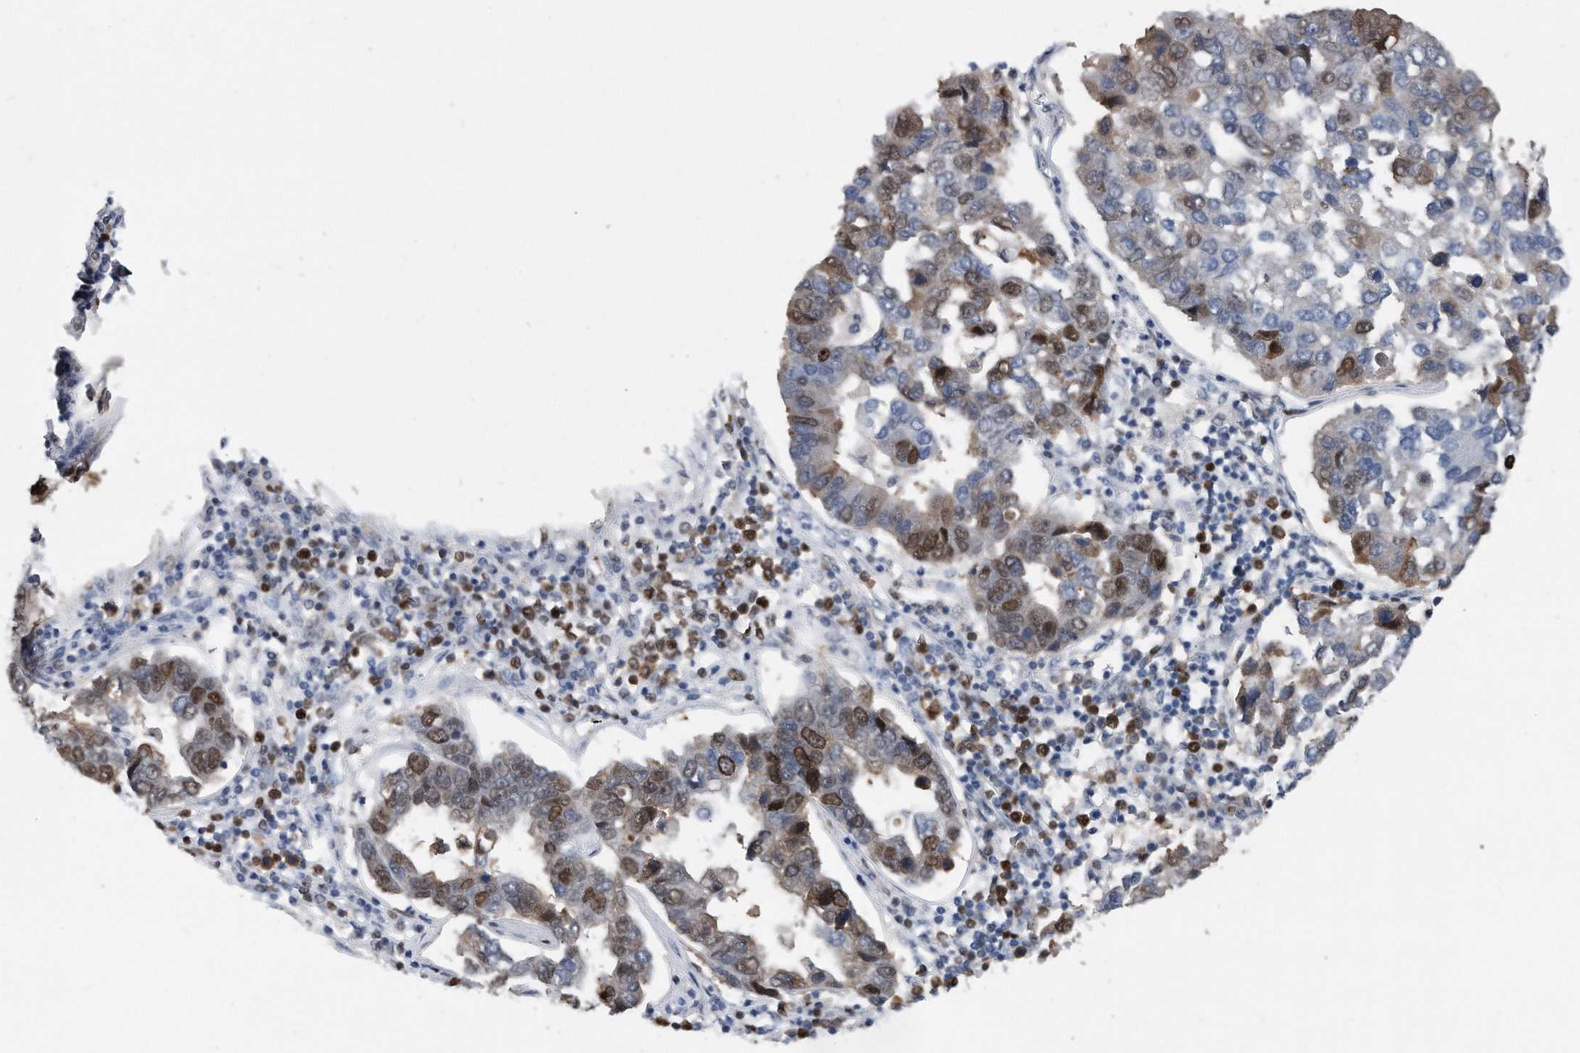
{"staining": {"intensity": "moderate", "quantity": "25%-75%", "location": "nuclear"}, "tissue": "pancreatic cancer", "cell_type": "Tumor cells", "image_type": "cancer", "snomed": [{"axis": "morphology", "description": "Adenocarcinoma, NOS"}, {"axis": "topography", "description": "Pancreas"}], "caption": "An immunohistochemistry (IHC) histopathology image of neoplastic tissue is shown. Protein staining in brown highlights moderate nuclear positivity in pancreatic cancer (adenocarcinoma) within tumor cells.", "gene": "PCNA", "patient": {"sex": "female", "age": 61}}